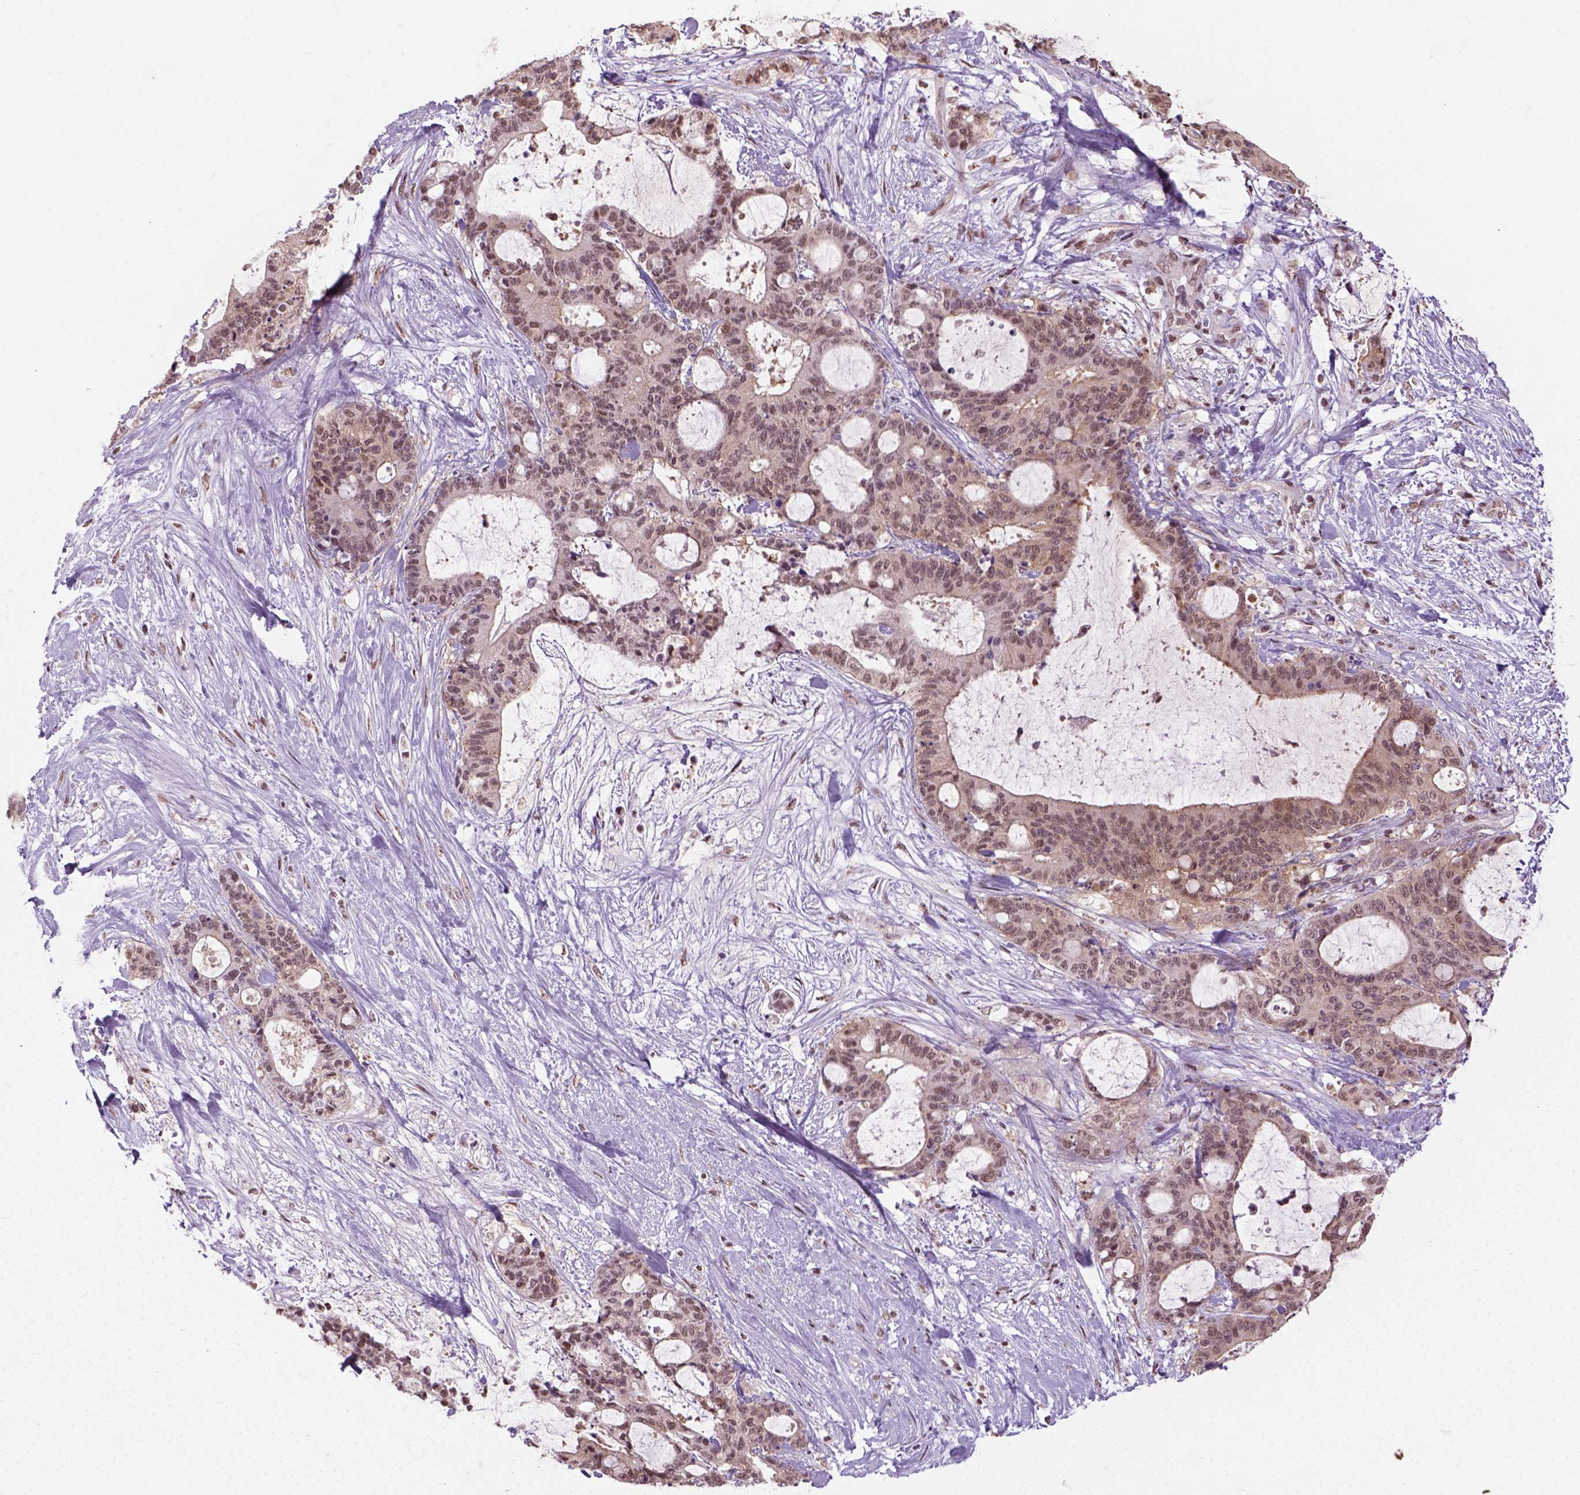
{"staining": {"intensity": "moderate", "quantity": ">75%", "location": "nuclear"}, "tissue": "liver cancer", "cell_type": "Tumor cells", "image_type": "cancer", "snomed": [{"axis": "morphology", "description": "Cholangiocarcinoma"}, {"axis": "topography", "description": "Liver"}], "caption": "This histopathology image reveals immunohistochemistry (IHC) staining of liver cancer, with medium moderate nuclear positivity in about >75% of tumor cells.", "gene": "GOT1", "patient": {"sex": "female", "age": 73}}